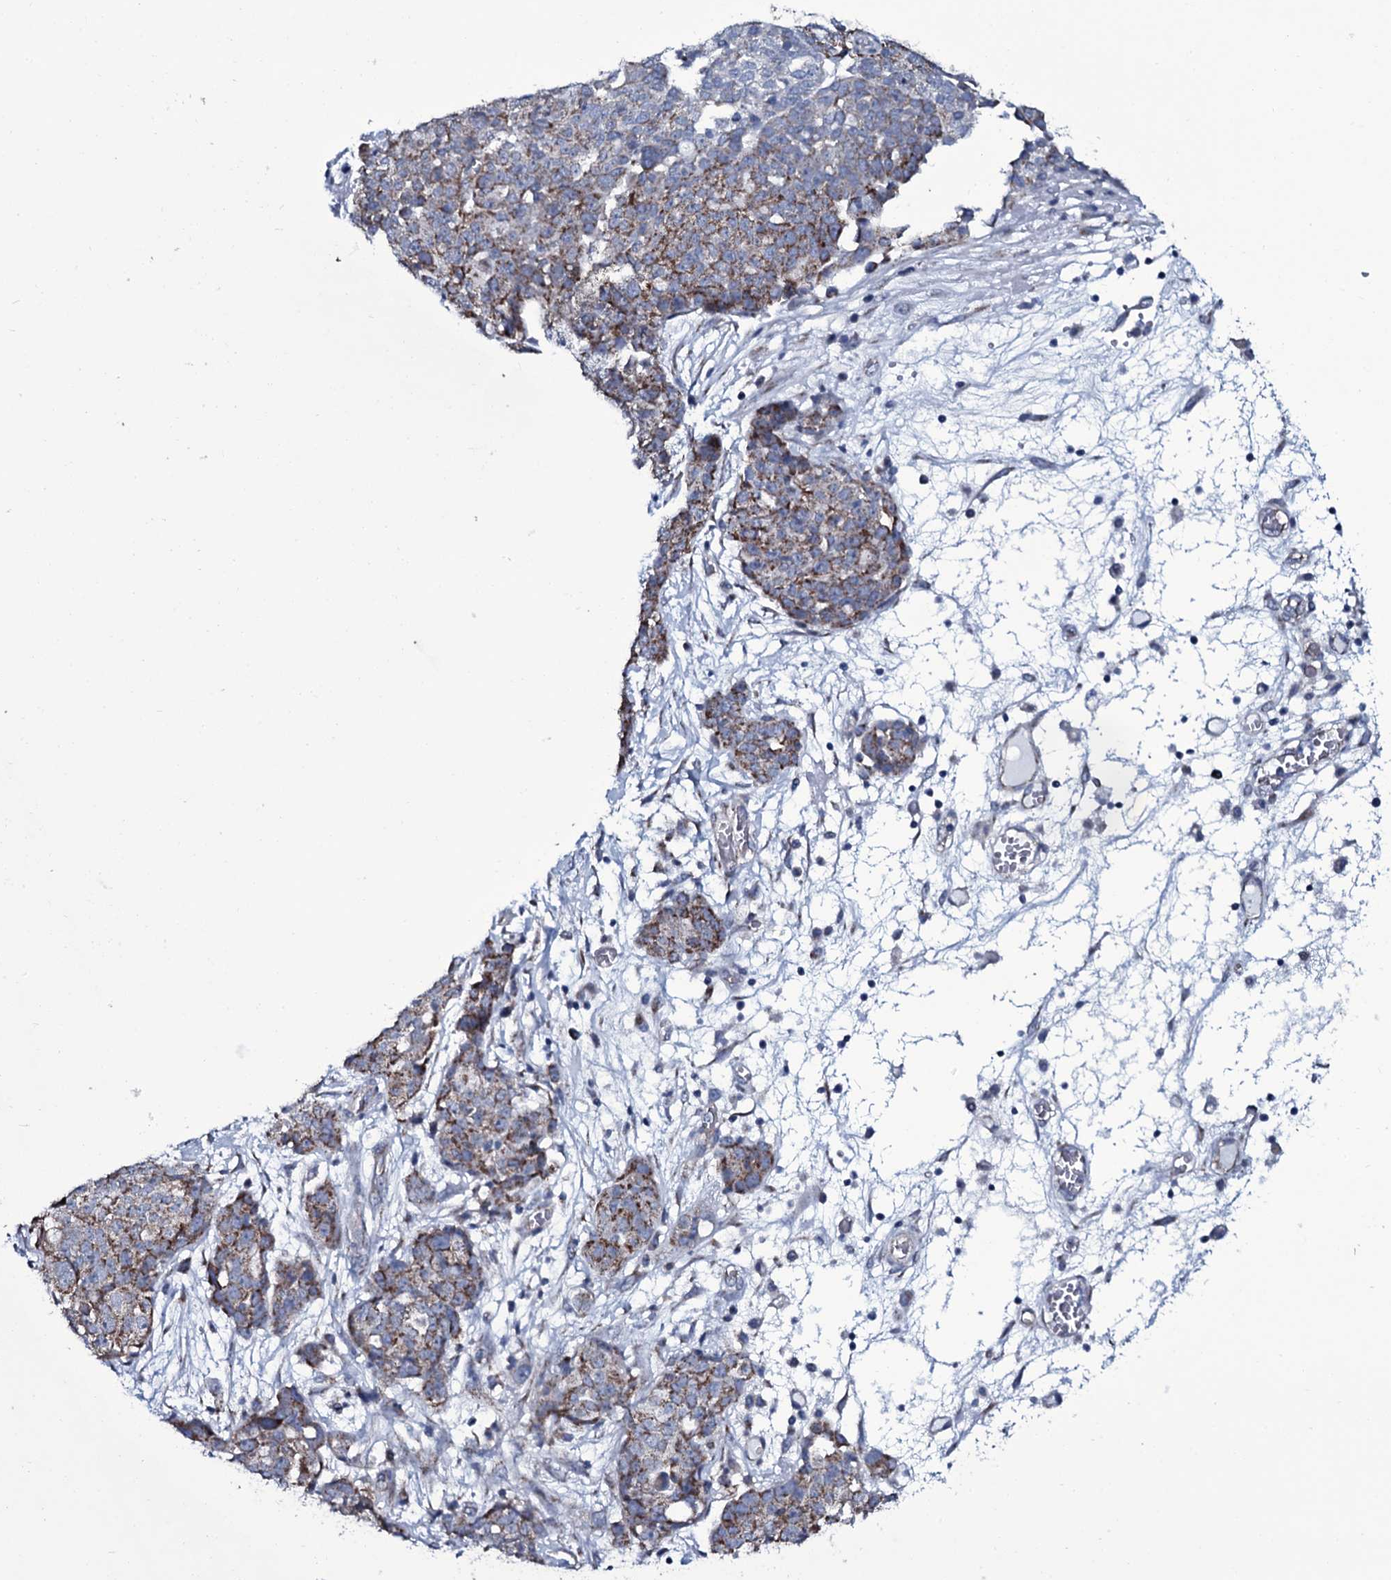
{"staining": {"intensity": "moderate", "quantity": ">75%", "location": "cytoplasmic/membranous"}, "tissue": "ovarian cancer", "cell_type": "Tumor cells", "image_type": "cancer", "snomed": [{"axis": "morphology", "description": "Cystadenocarcinoma, serous, NOS"}, {"axis": "topography", "description": "Soft tissue"}, {"axis": "topography", "description": "Ovary"}], "caption": "This image reveals immunohistochemistry (IHC) staining of human serous cystadenocarcinoma (ovarian), with medium moderate cytoplasmic/membranous positivity in approximately >75% of tumor cells.", "gene": "WIPF3", "patient": {"sex": "female", "age": 57}}